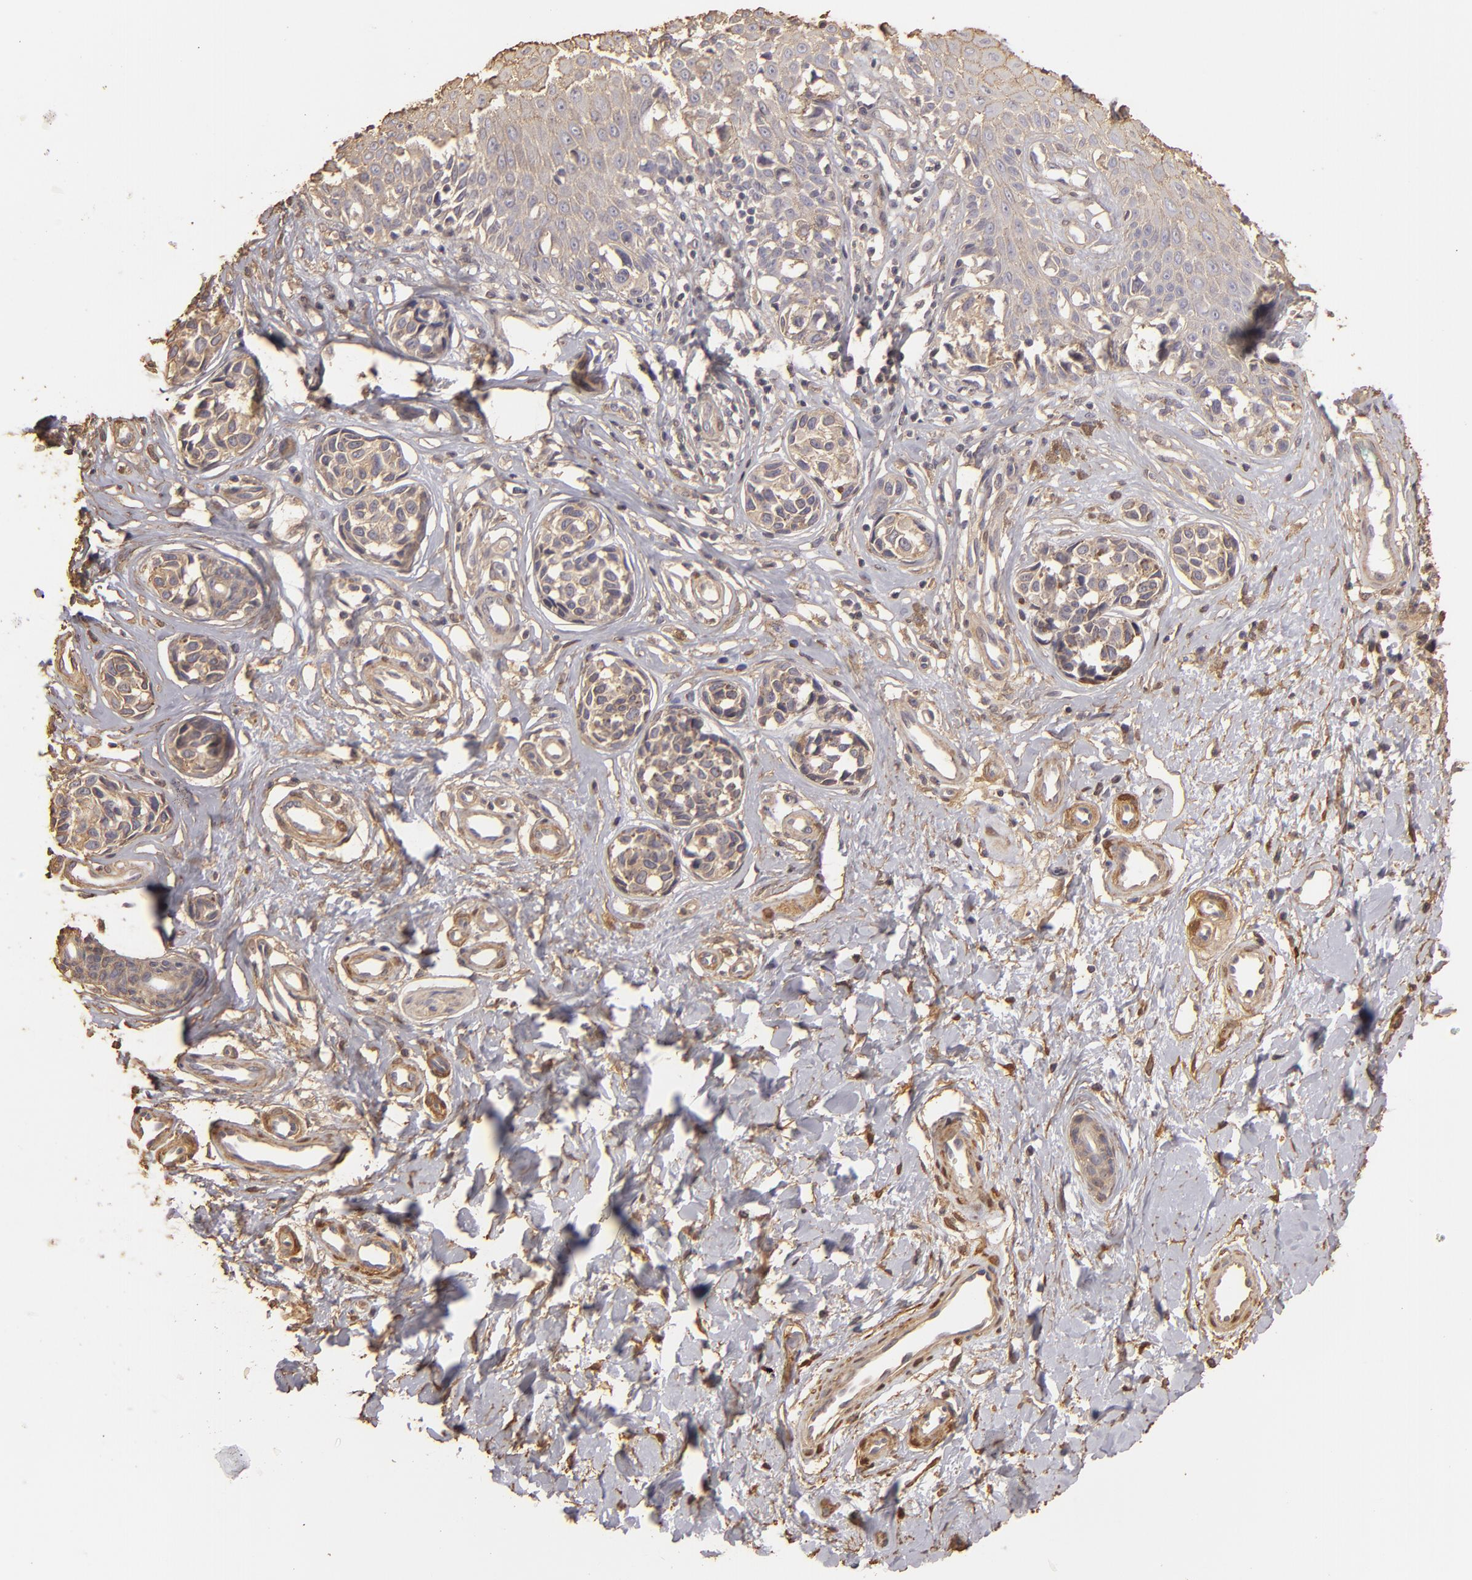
{"staining": {"intensity": "weak", "quantity": ">75%", "location": "cytoplasmic/membranous"}, "tissue": "melanoma", "cell_type": "Tumor cells", "image_type": "cancer", "snomed": [{"axis": "morphology", "description": "Malignant melanoma, NOS"}, {"axis": "topography", "description": "Skin"}], "caption": "Immunohistochemistry photomicrograph of human melanoma stained for a protein (brown), which exhibits low levels of weak cytoplasmic/membranous positivity in approximately >75% of tumor cells.", "gene": "HSPB6", "patient": {"sex": "male", "age": 79}}